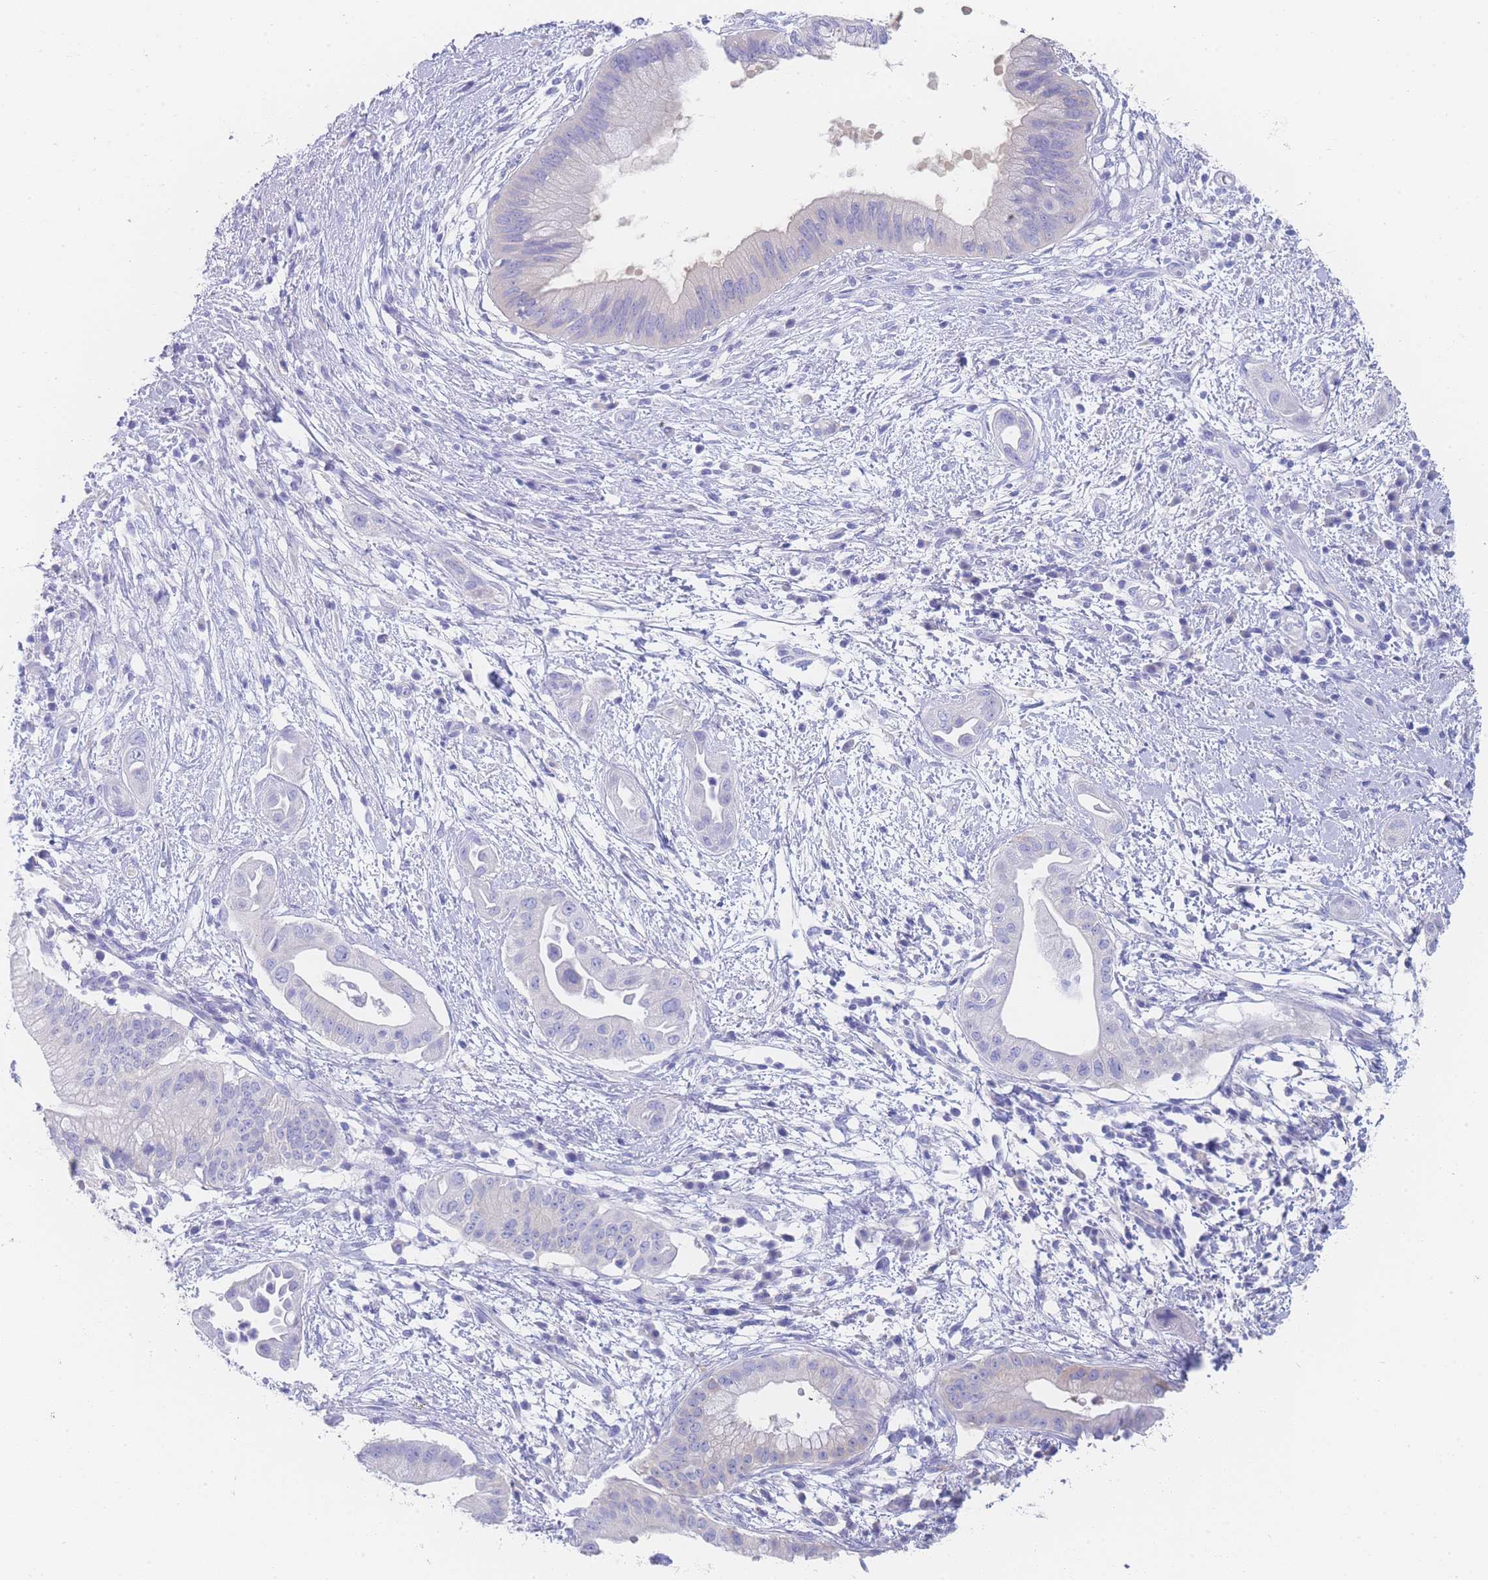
{"staining": {"intensity": "negative", "quantity": "none", "location": "none"}, "tissue": "pancreatic cancer", "cell_type": "Tumor cells", "image_type": "cancer", "snomed": [{"axis": "morphology", "description": "Adenocarcinoma, NOS"}, {"axis": "topography", "description": "Pancreas"}], "caption": "Immunohistochemical staining of human pancreatic cancer demonstrates no significant positivity in tumor cells.", "gene": "LZTFL1", "patient": {"sex": "male", "age": 68}}